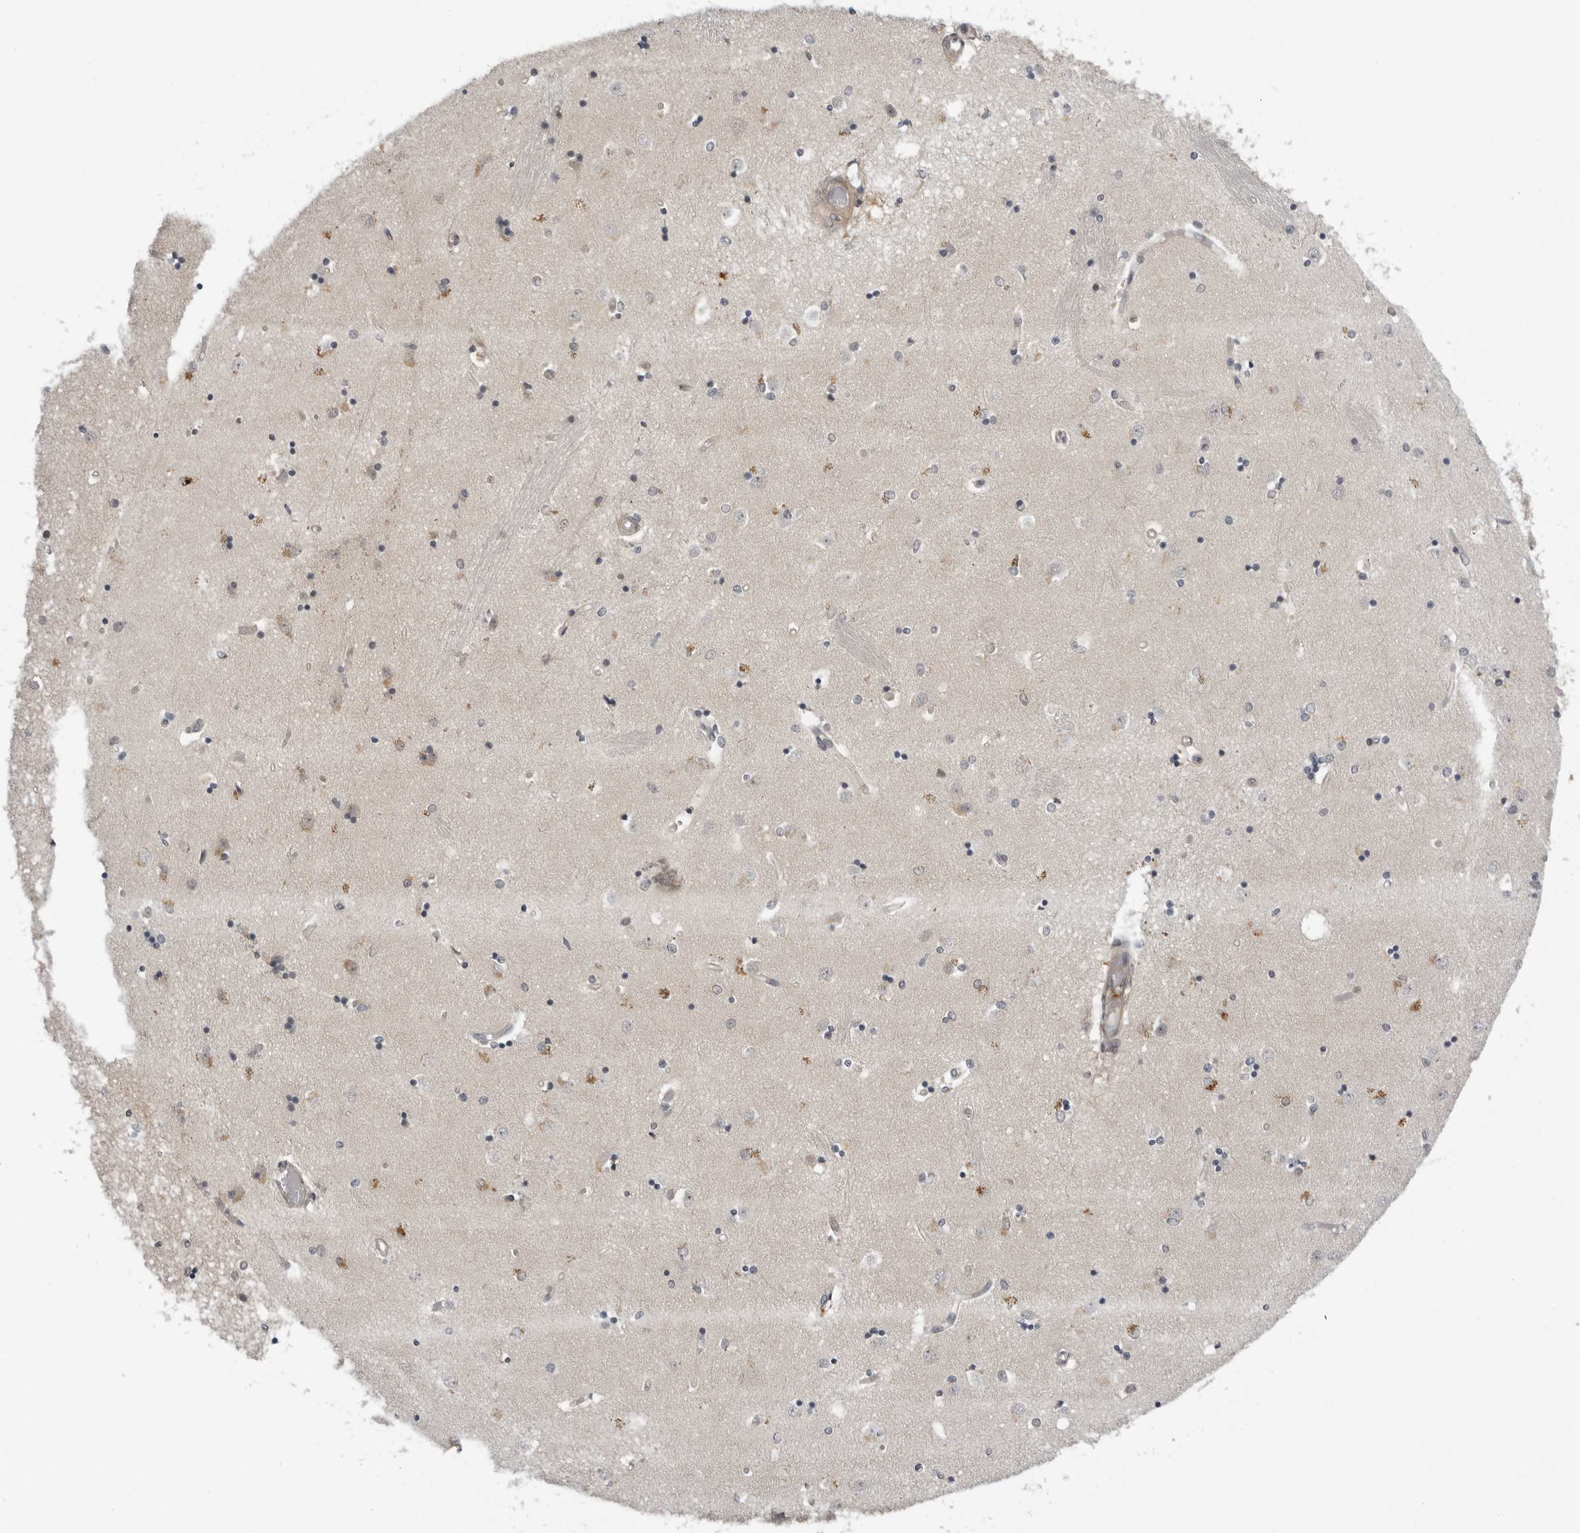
{"staining": {"intensity": "weak", "quantity": "25%-75%", "location": "cytoplasmic/membranous"}, "tissue": "caudate", "cell_type": "Glial cells", "image_type": "normal", "snomed": [{"axis": "morphology", "description": "Normal tissue, NOS"}, {"axis": "topography", "description": "Lateral ventricle wall"}], "caption": "Immunohistochemistry (IHC) image of benign human caudate stained for a protein (brown), which reveals low levels of weak cytoplasmic/membranous positivity in approximately 25%-75% of glial cells.", "gene": "ALPK2", "patient": {"sex": "male", "age": 45}}